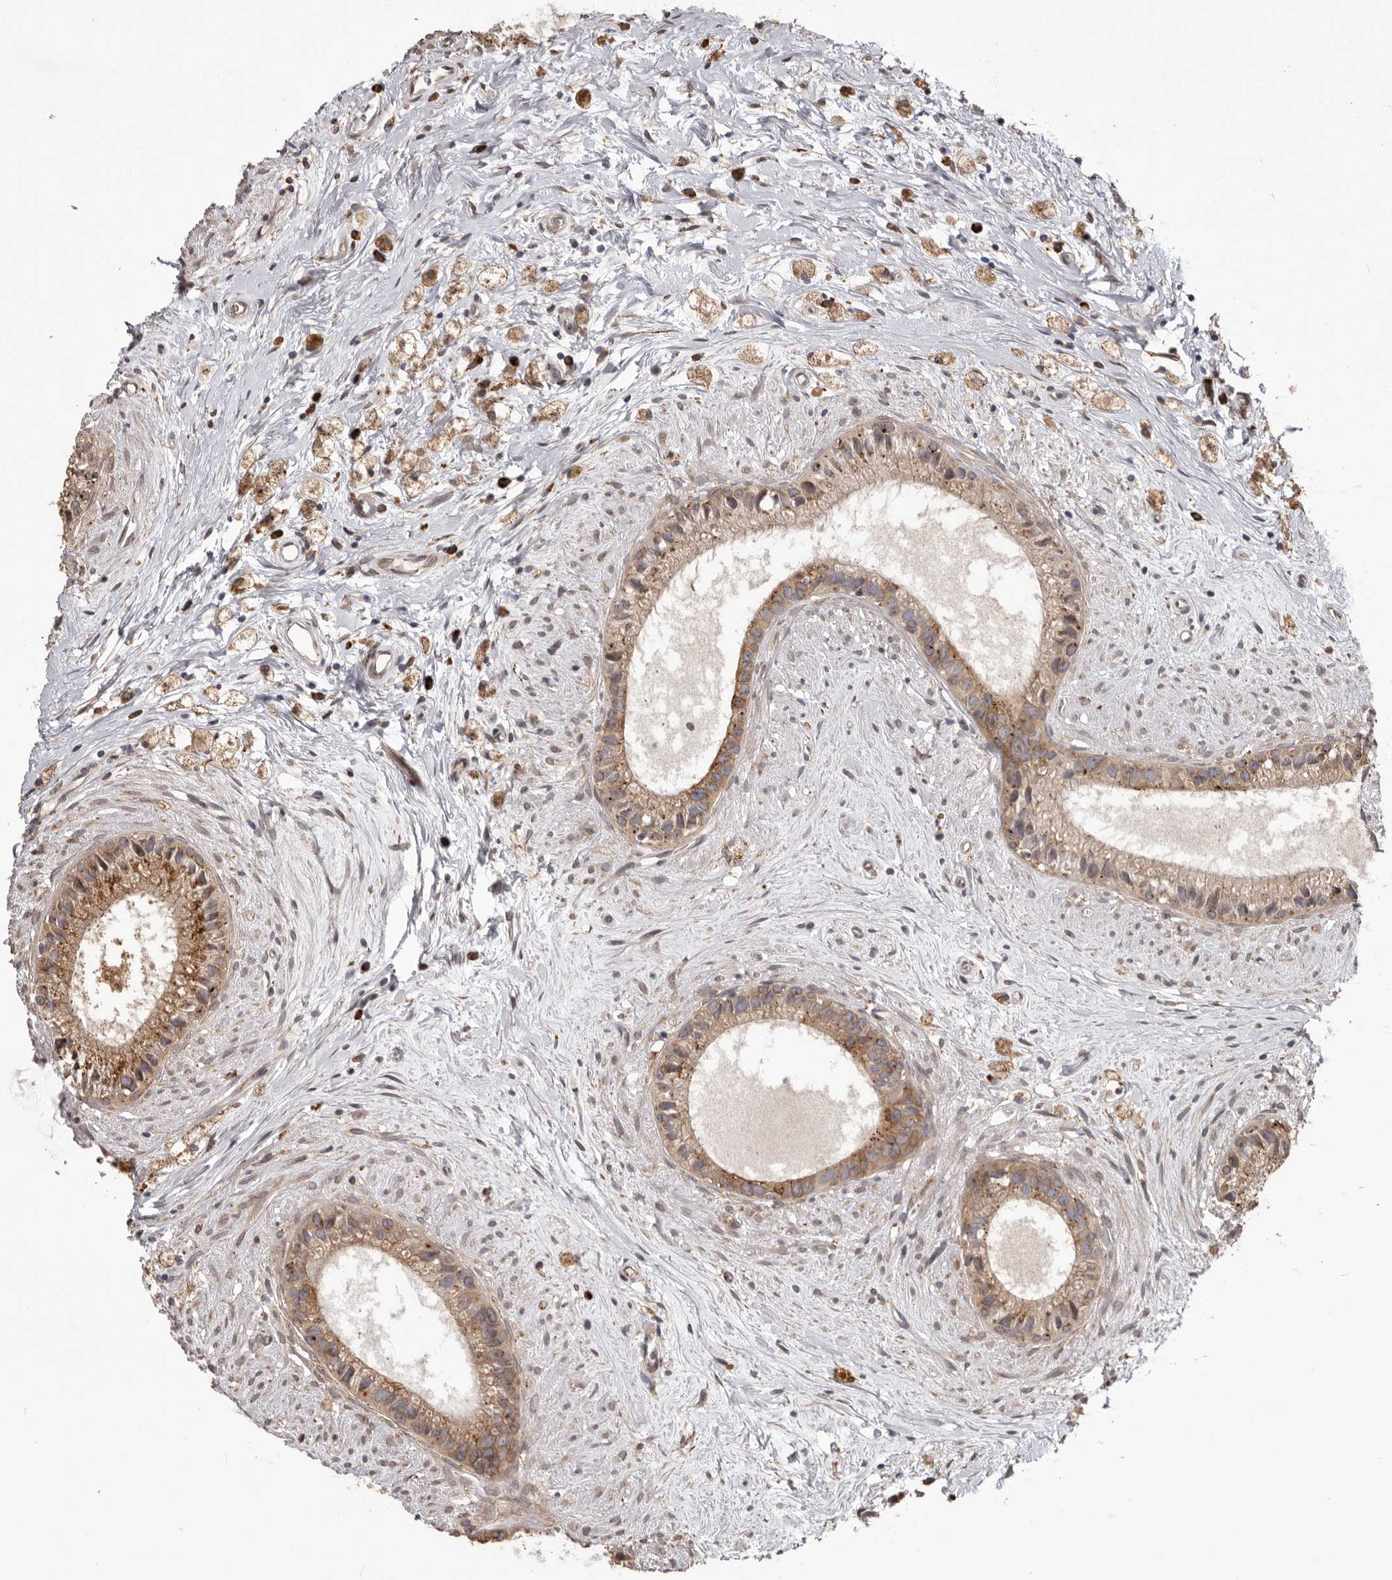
{"staining": {"intensity": "moderate", "quantity": ">75%", "location": "cytoplasmic/membranous"}, "tissue": "epididymis", "cell_type": "Glandular cells", "image_type": "normal", "snomed": [{"axis": "morphology", "description": "Normal tissue, NOS"}, {"axis": "topography", "description": "Epididymis"}], "caption": "Benign epididymis was stained to show a protein in brown. There is medium levels of moderate cytoplasmic/membranous positivity in approximately >75% of glandular cells.", "gene": "NUP43", "patient": {"sex": "male", "age": 80}}